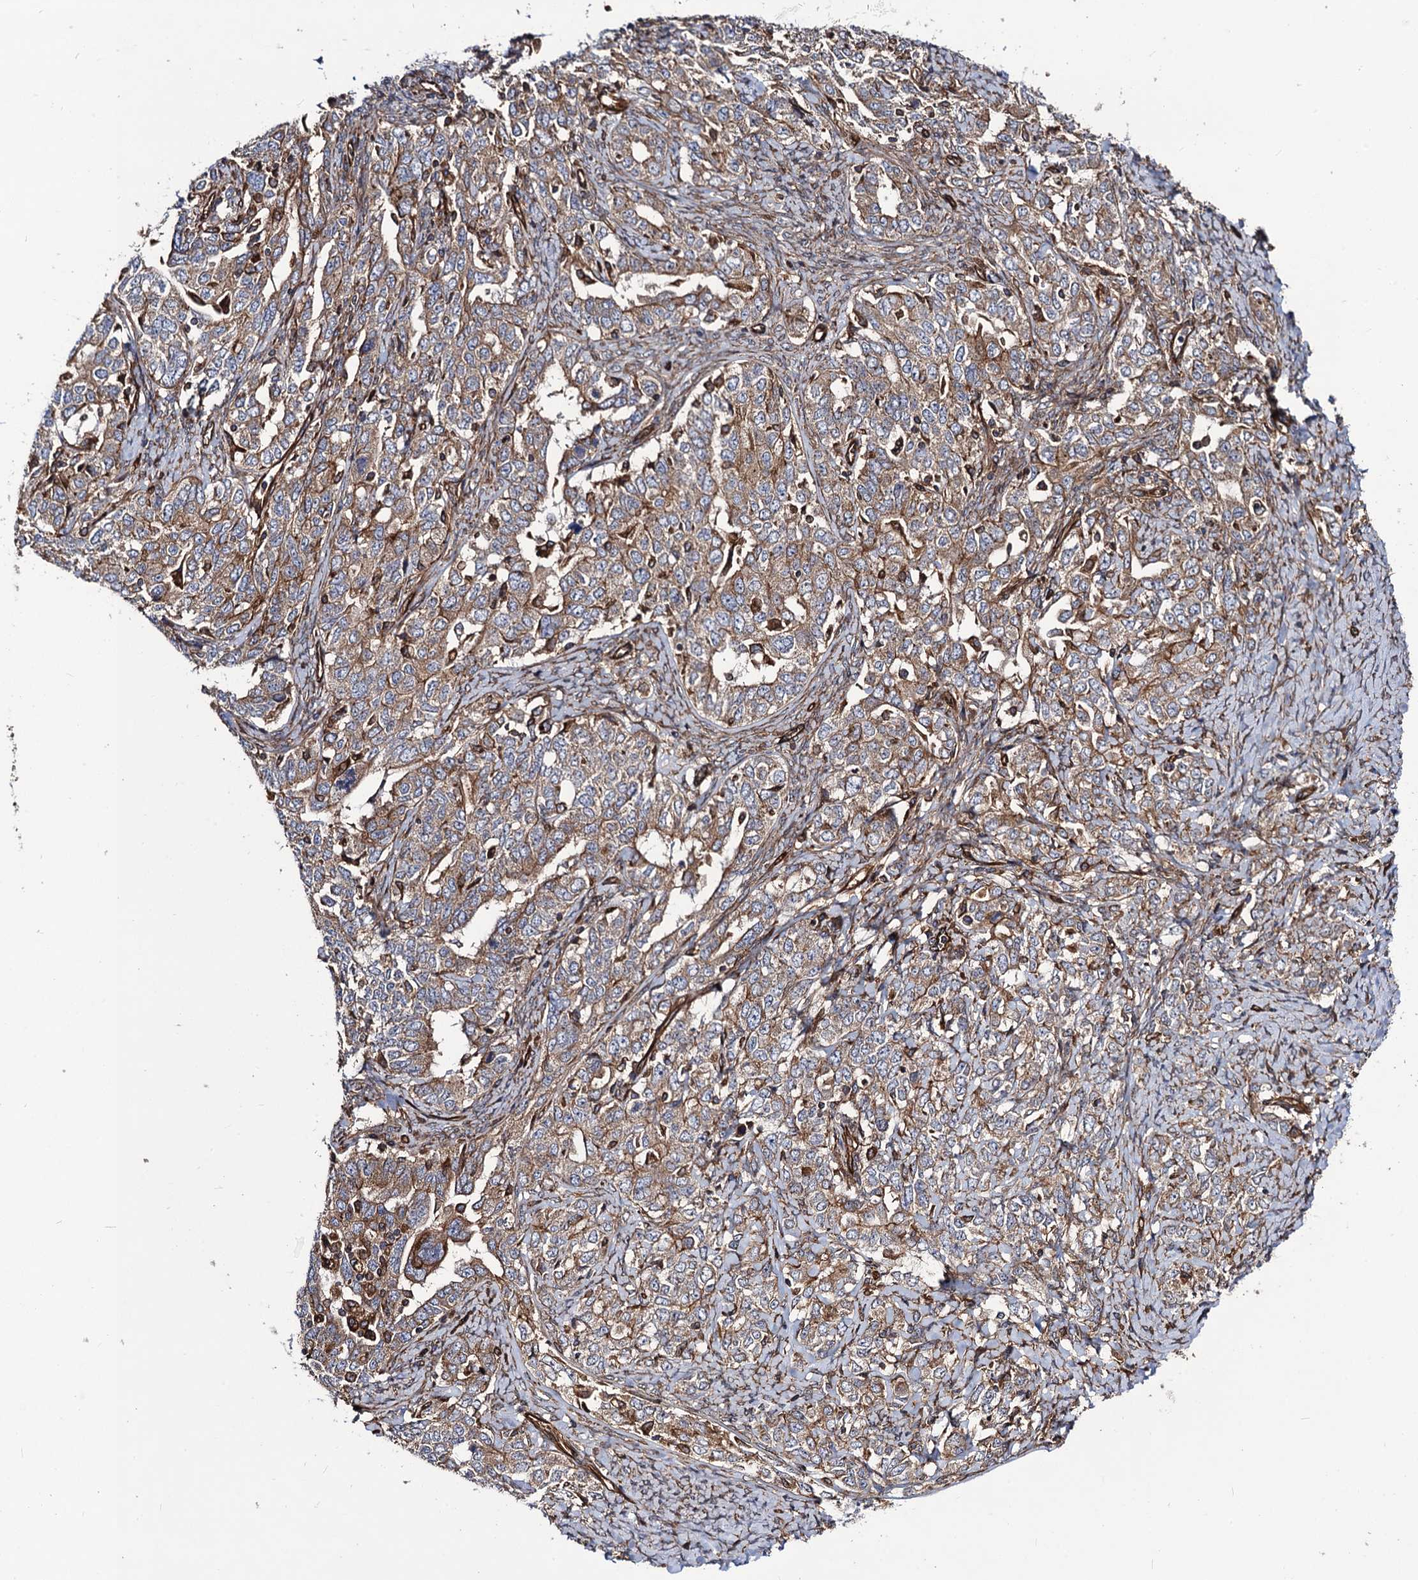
{"staining": {"intensity": "strong", "quantity": ">75%", "location": "cytoplasmic/membranous"}, "tissue": "ovarian cancer", "cell_type": "Tumor cells", "image_type": "cancer", "snomed": [{"axis": "morphology", "description": "Carcinoma, endometroid"}, {"axis": "topography", "description": "Ovary"}], "caption": "A brown stain labels strong cytoplasmic/membranous positivity of a protein in ovarian endometroid carcinoma tumor cells. Nuclei are stained in blue.", "gene": "CIP2A", "patient": {"sex": "female", "age": 62}}